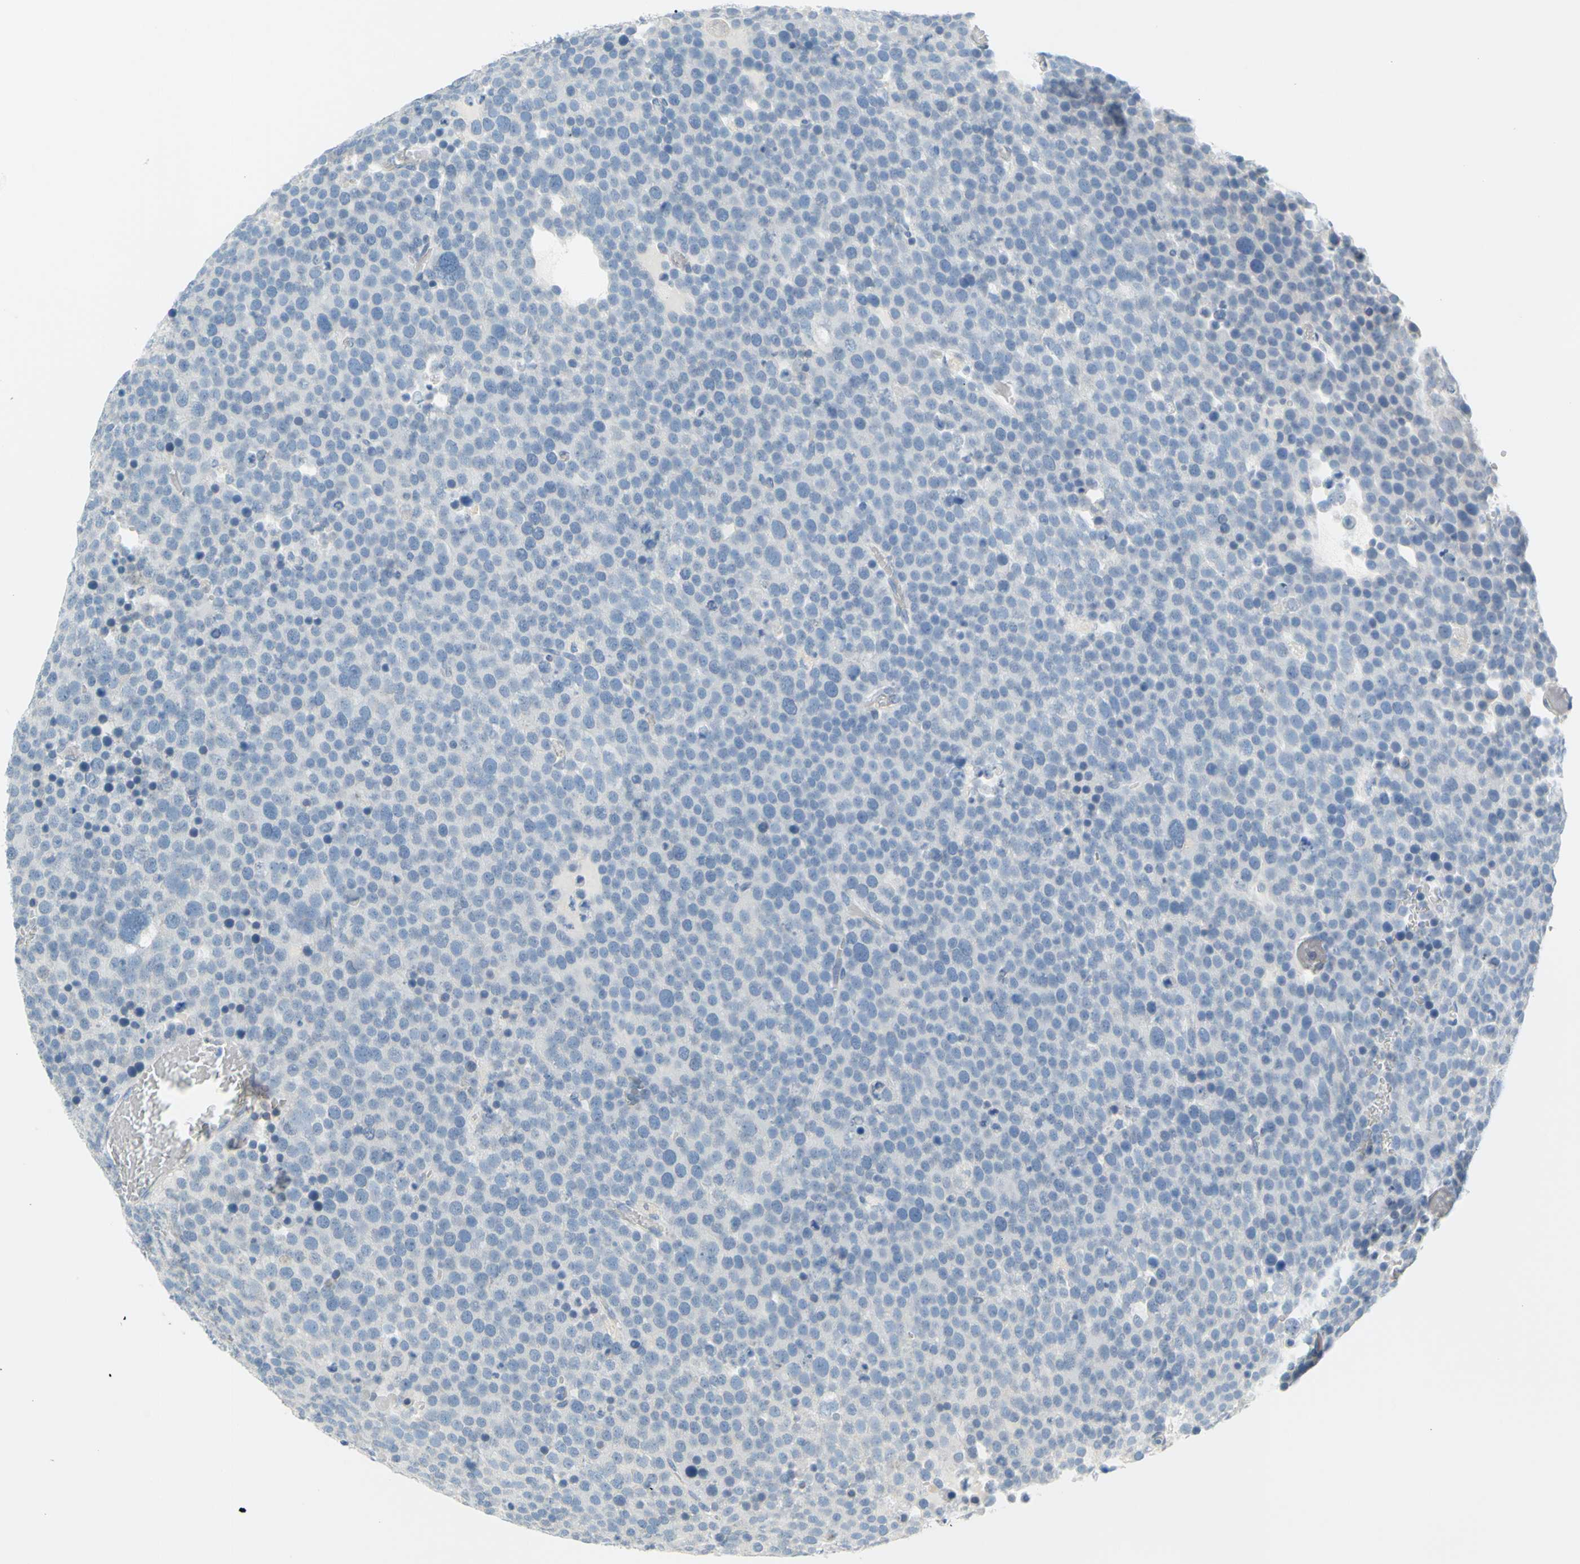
{"staining": {"intensity": "negative", "quantity": "none", "location": "none"}, "tissue": "testis cancer", "cell_type": "Tumor cells", "image_type": "cancer", "snomed": [{"axis": "morphology", "description": "Seminoma, NOS"}, {"axis": "topography", "description": "Testis"}], "caption": "An immunohistochemistry (IHC) image of testis seminoma is shown. There is no staining in tumor cells of testis seminoma. (DAB IHC, high magnification).", "gene": "DCT", "patient": {"sex": "male", "age": 71}}